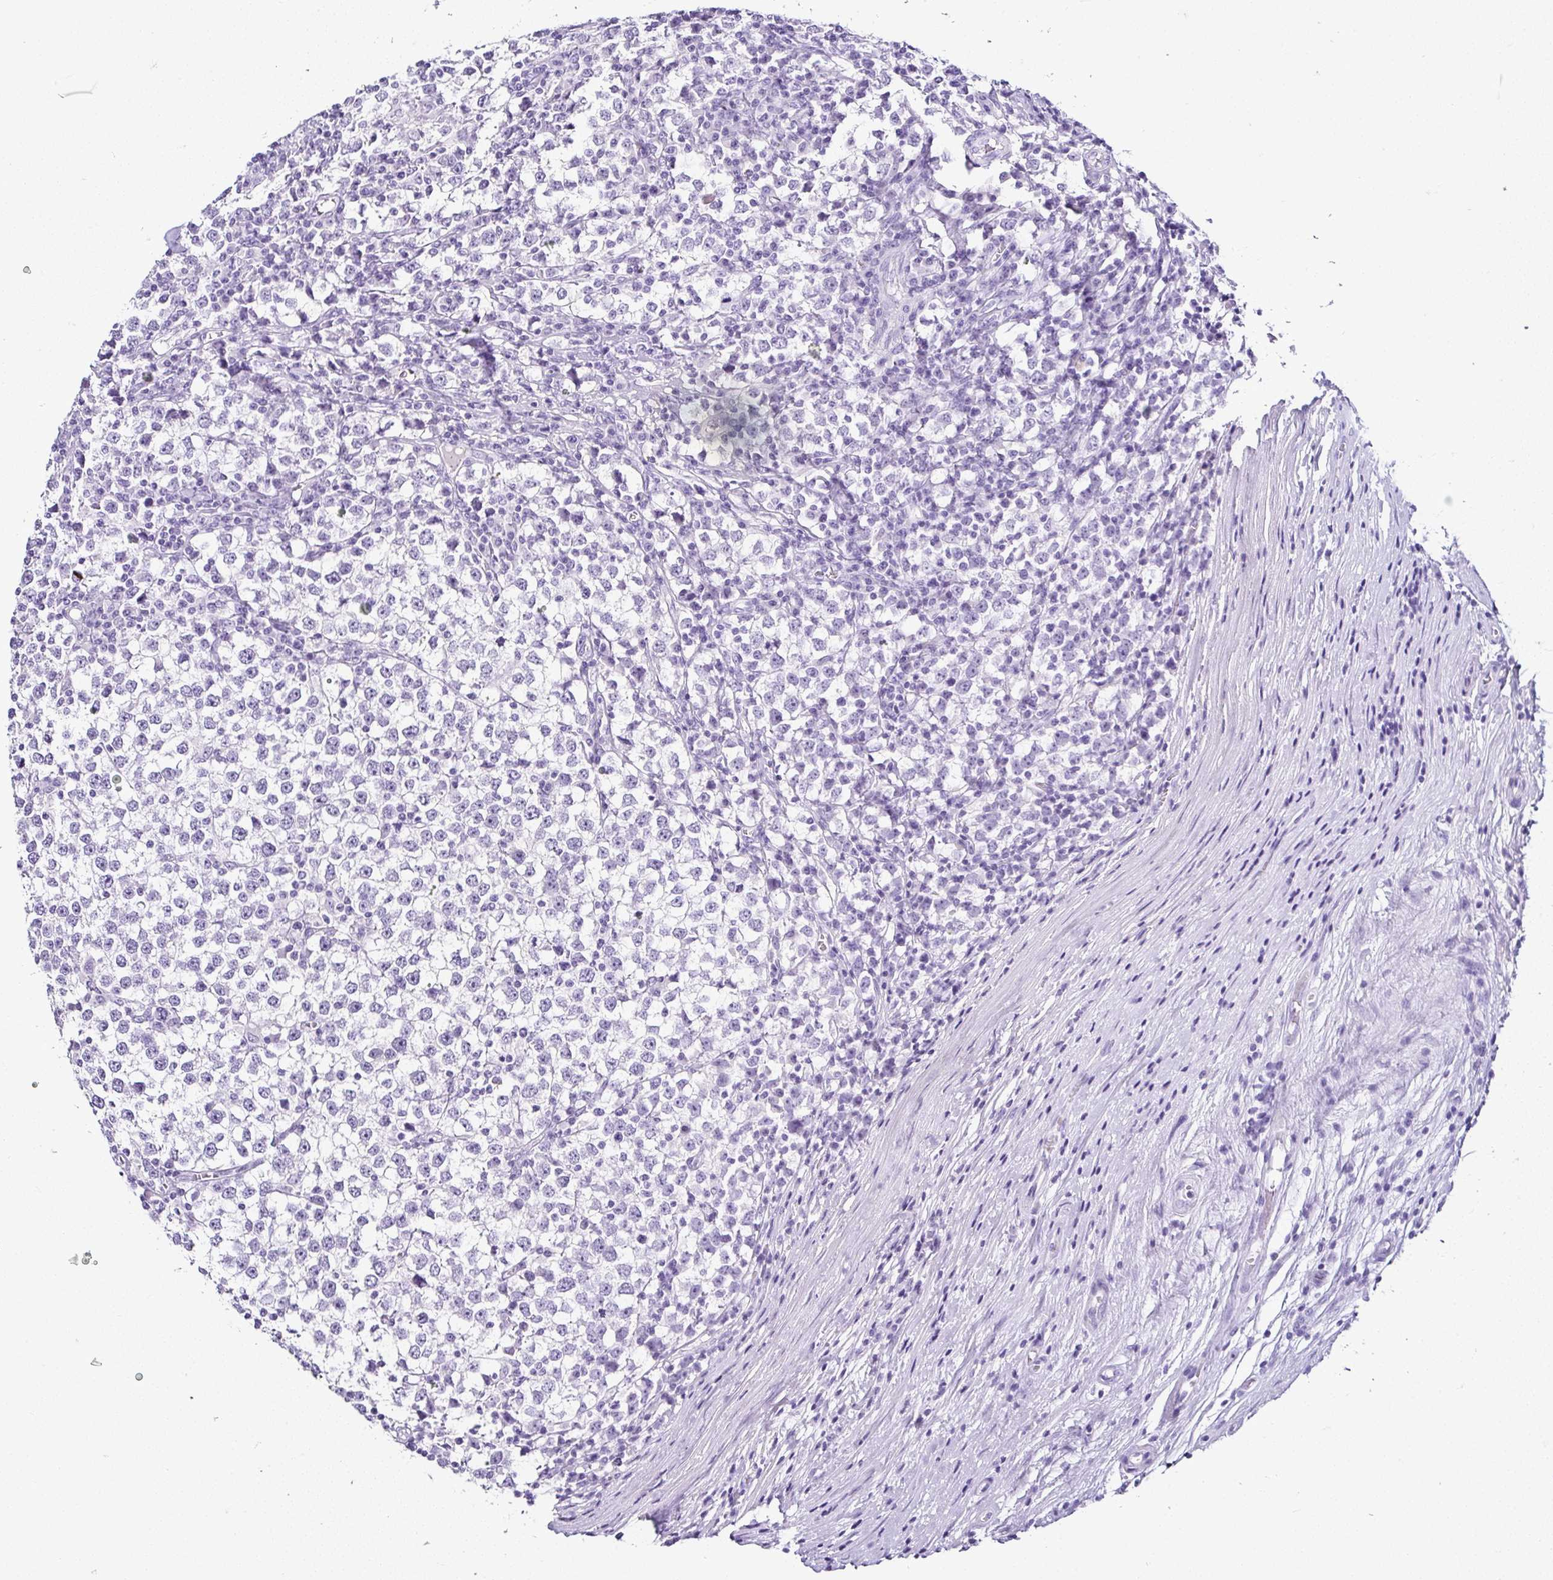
{"staining": {"intensity": "negative", "quantity": "none", "location": "none"}, "tissue": "testis cancer", "cell_type": "Tumor cells", "image_type": "cancer", "snomed": [{"axis": "morphology", "description": "Seminoma, NOS"}, {"axis": "topography", "description": "Testis"}], "caption": "This is an immunohistochemistry (IHC) image of human testis cancer (seminoma). There is no staining in tumor cells.", "gene": "SERPINB3", "patient": {"sex": "male", "age": 65}}